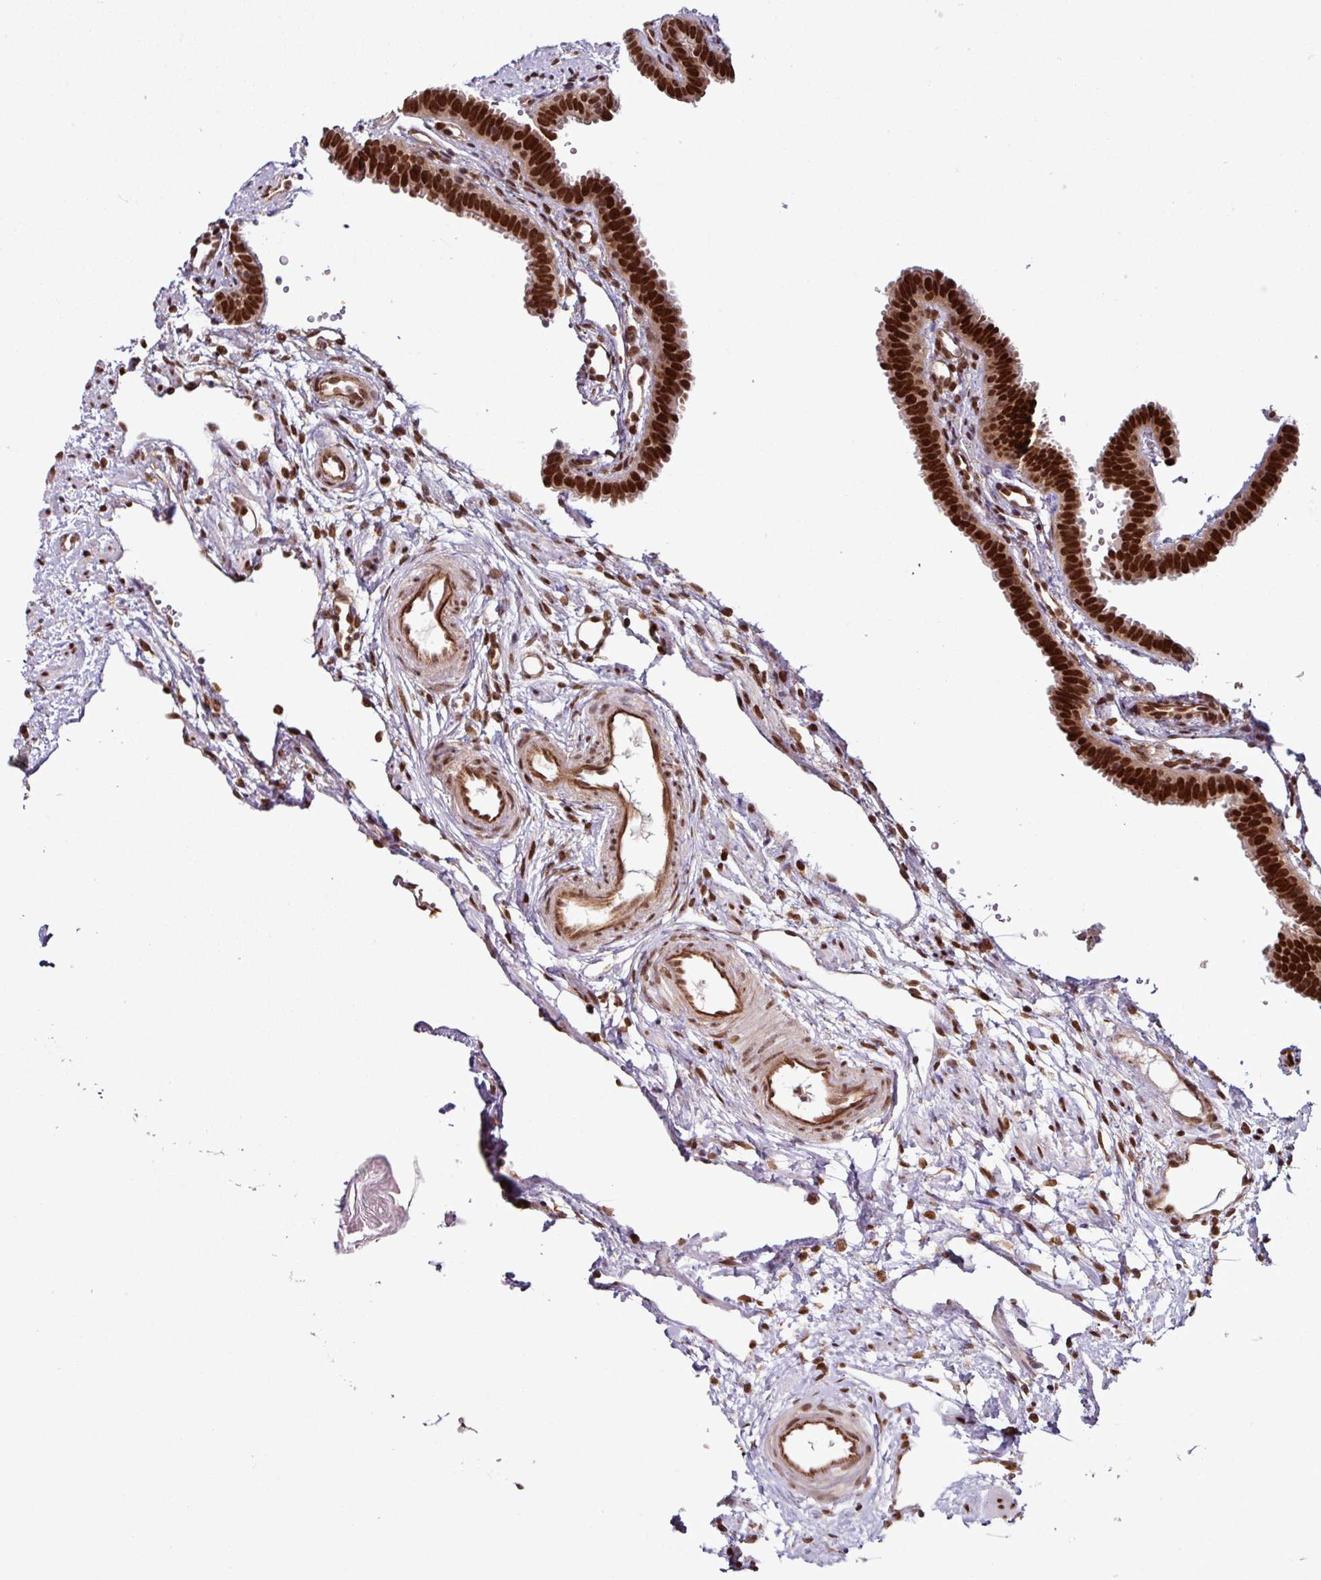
{"staining": {"intensity": "strong", "quantity": ">75%", "location": "nuclear"}, "tissue": "fallopian tube", "cell_type": "Glandular cells", "image_type": "normal", "snomed": [{"axis": "morphology", "description": "Normal tissue, NOS"}, {"axis": "topography", "description": "Fallopian tube"}], "caption": "IHC staining of normal fallopian tube, which displays high levels of strong nuclear staining in about >75% of glandular cells indicating strong nuclear protein positivity. The staining was performed using DAB (brown) for protein detection and nuclei were counterstained in hematoxylin (blue).", "gene": "MORF4L2", "patient": {"sex": "female", "age": 37}}